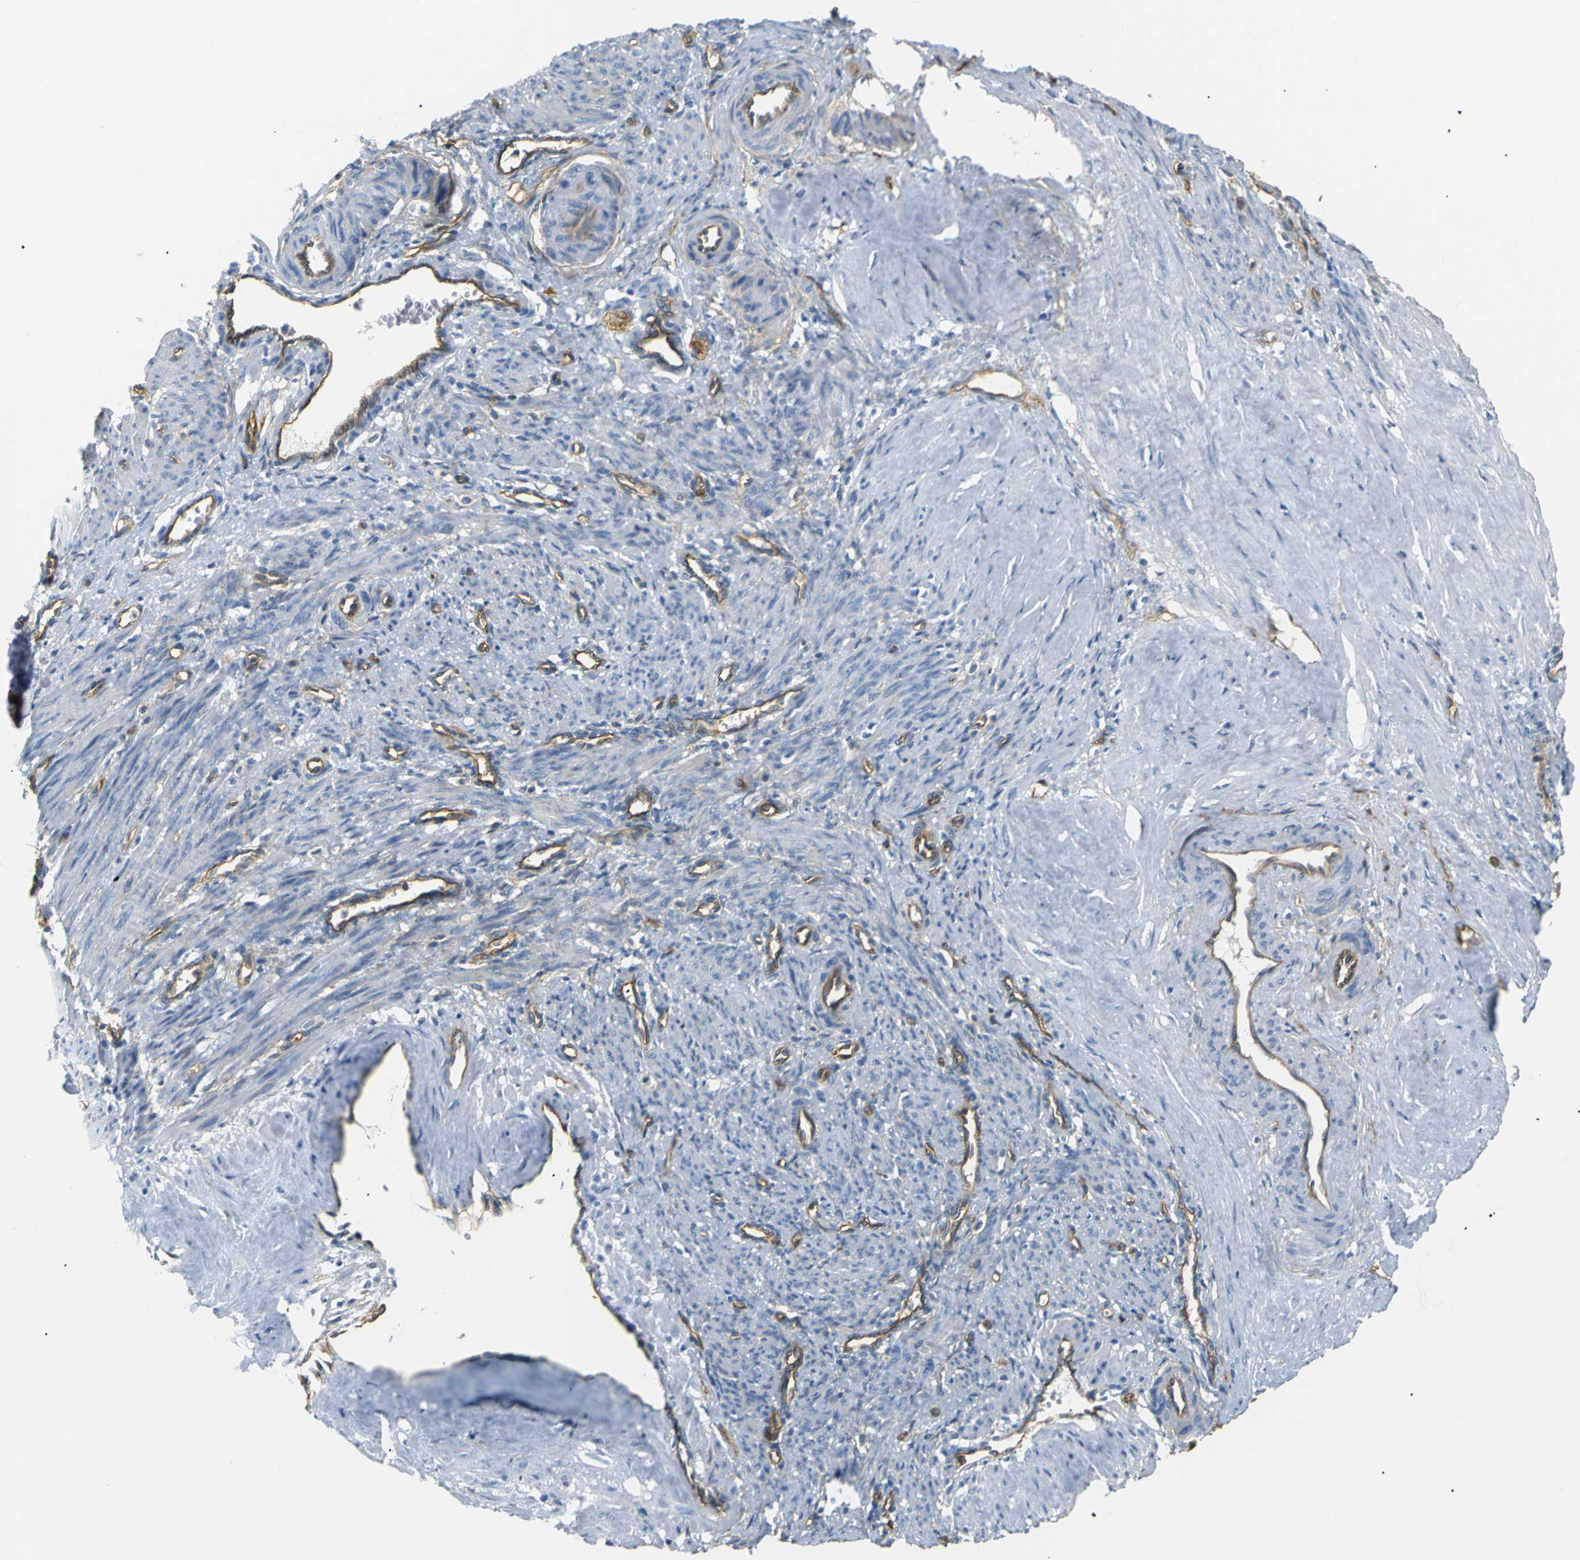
{"staining": {"intensity": "negative", "quantity": "none", "location": "none"}, "tissue": "smooth muscle", "cell_type": "Smooth muscle cells", "image_type": "normal", "snomed": [{"axis": "morphology", "description": "Normal tissue, NOS"}, {"axis": "topography", "description": "Endometrium"}], "caption": "Smooth muscle was stained to show a protein in brown. There is no significant positivity in smooth muscle cells. (Stains: DAB (3,3'-diaminobenzidine) immunohistochemistry (IHC) with hematoxylin counter stain, Microscopy: brightfield microscopy at high magnification).", "gene": "SPTBN1", "patient": {"sex": "female", "age": 33}}